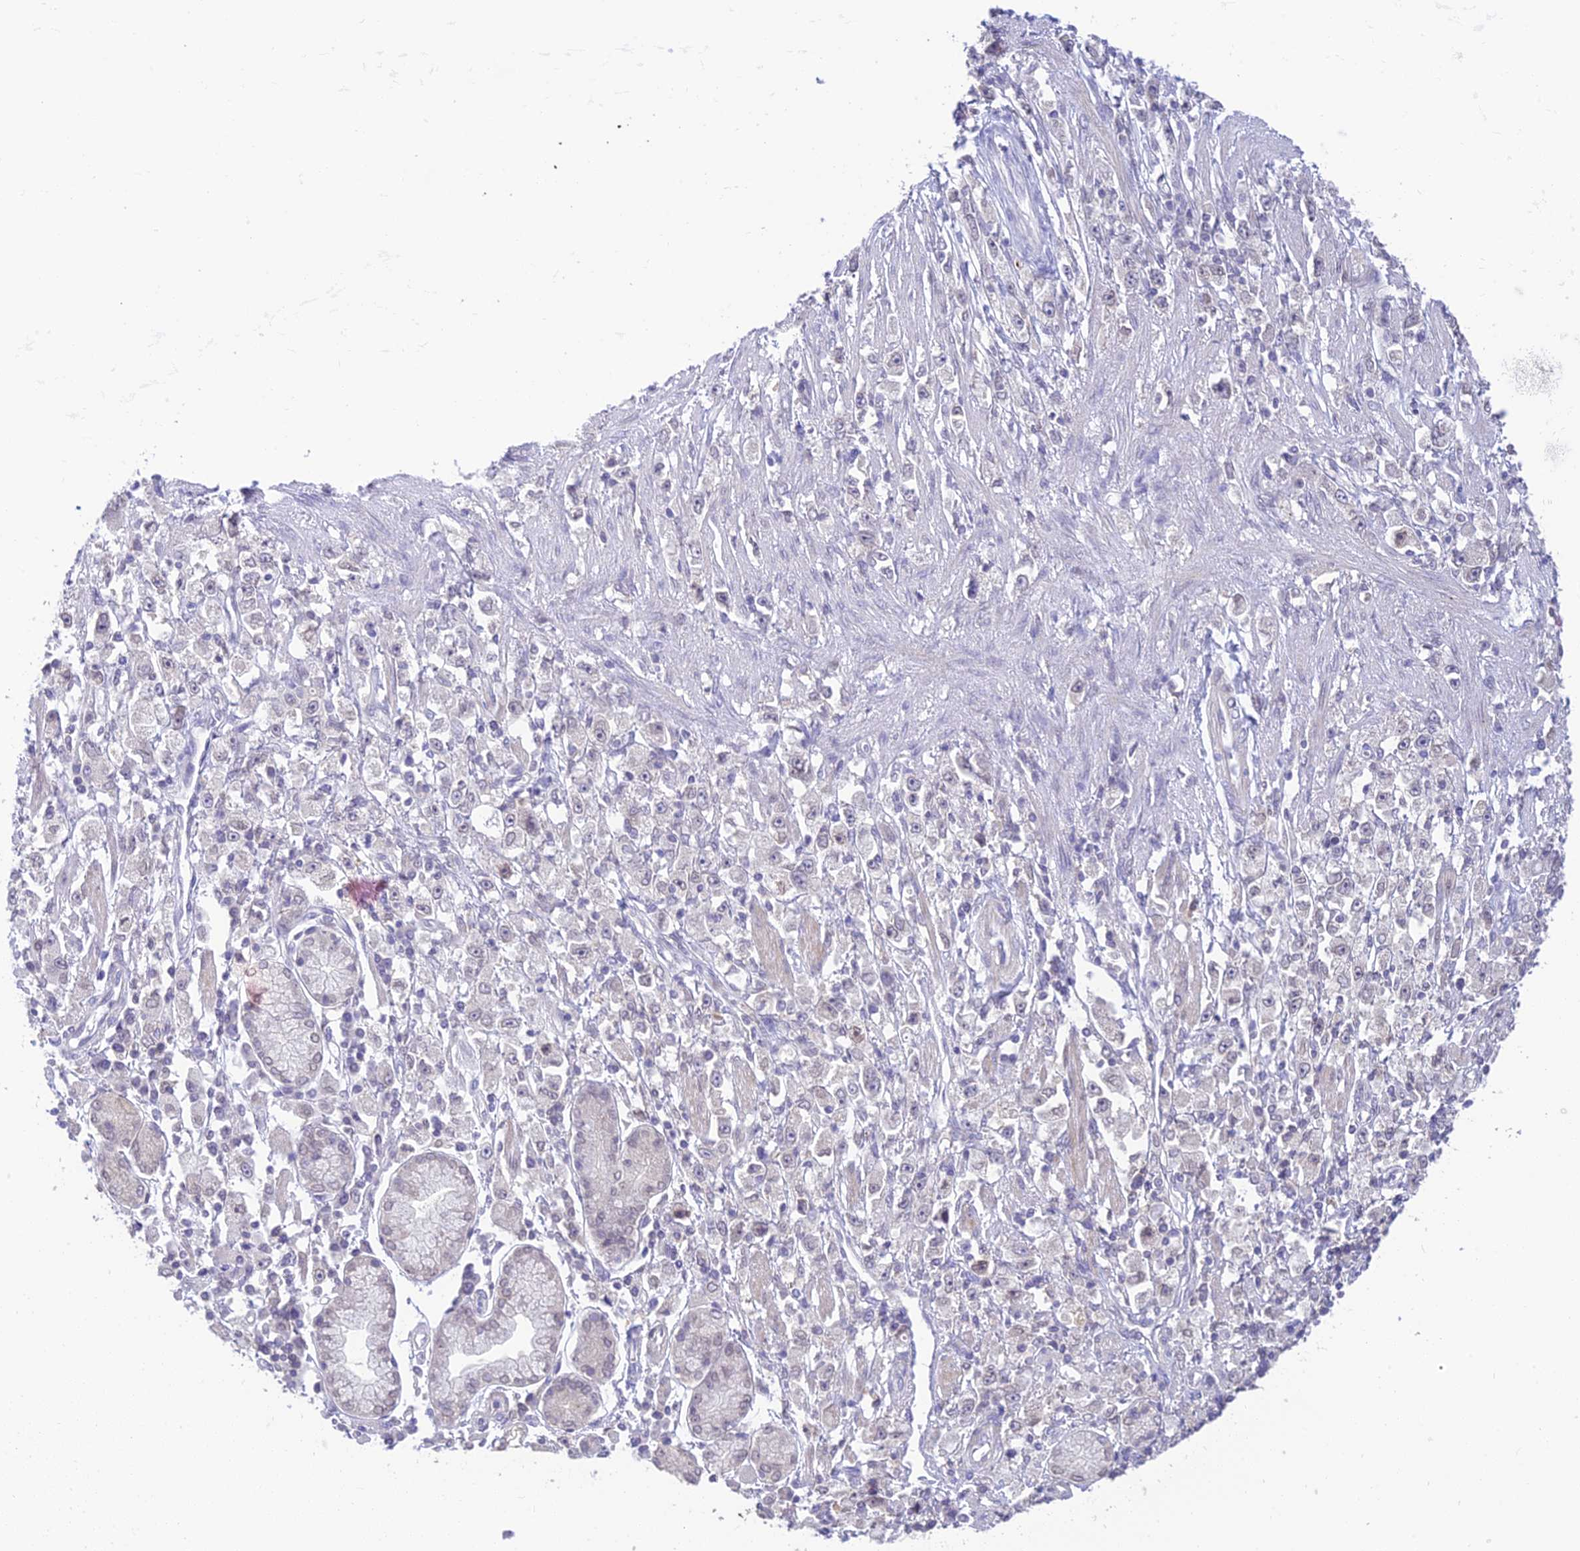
{"staining": {"intensity": "negative", "quantity": "none", "location": "none"}, "tissue": "stomach cancer", "cell_type": "Tumor cells", "image_type": "cancer", "snomed": [{"axis": "morphology", "description": "Adenocarcinoma, NOS"}, {"axis": "topography", "description": "Stomach"}], "caption": "Tumor cells are negative for brown protein staining in adenocarcinoma (stomach).", "gene": "BMT2", "patient": {"sex": "female", "age": 59}}